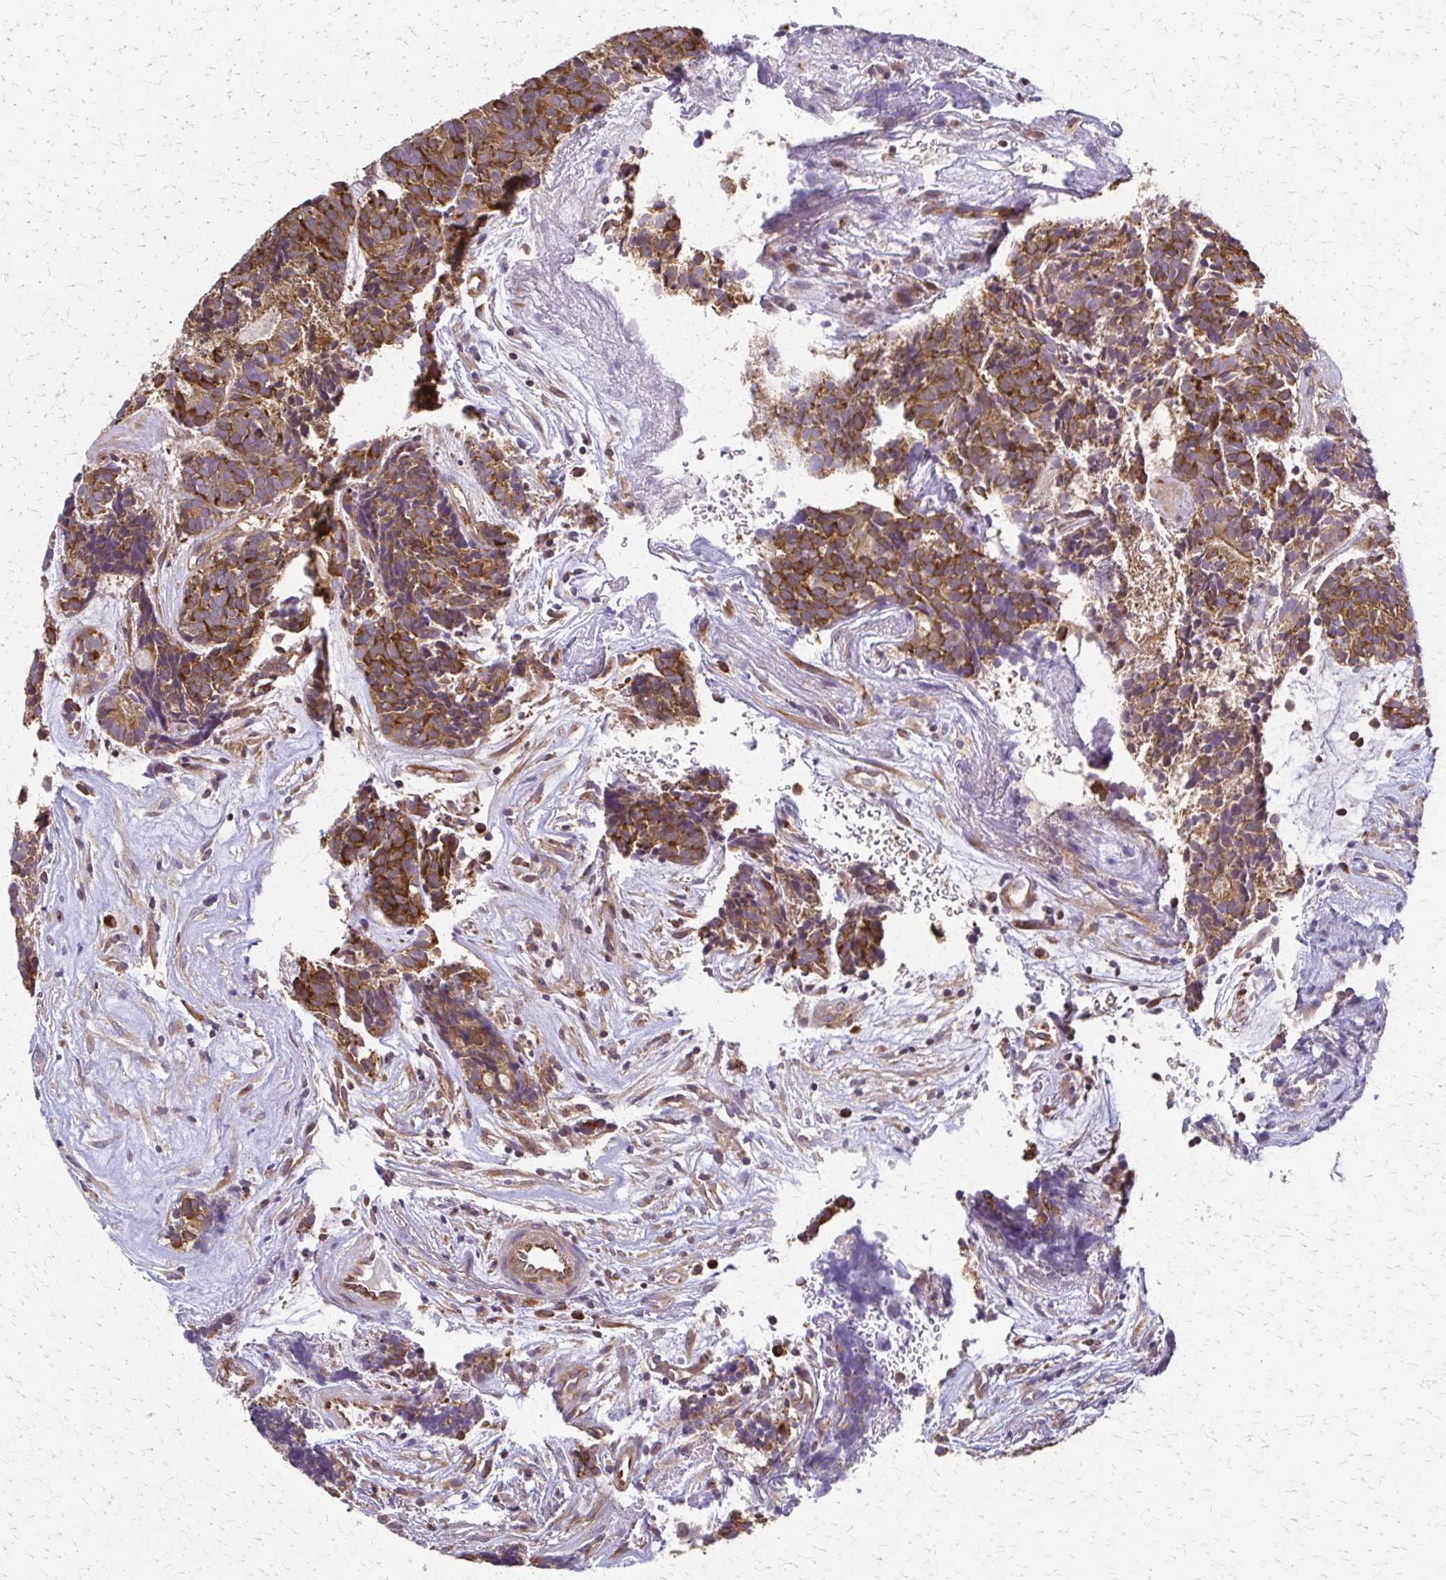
{"staining": {"intensity": "strong", "quantity": ">75%", "location": "cytoplasmic/membranous"}, "tissue": "head and neck cancer", "cell_type": "Tumor cells", "image_type": "cancer", "snomed": [{"axis": "morphology", "description": "Adenocarcinoma, NOS"}, {"axis": "topography", "description": "Head-Neck"}], "caption": "Head and neck cancer stained for a protein reveals strong cytoplasmic/membranous positivity in tumor cells.", "gene": "EEF2", "patient": {"sex": "female", "age": 81}}